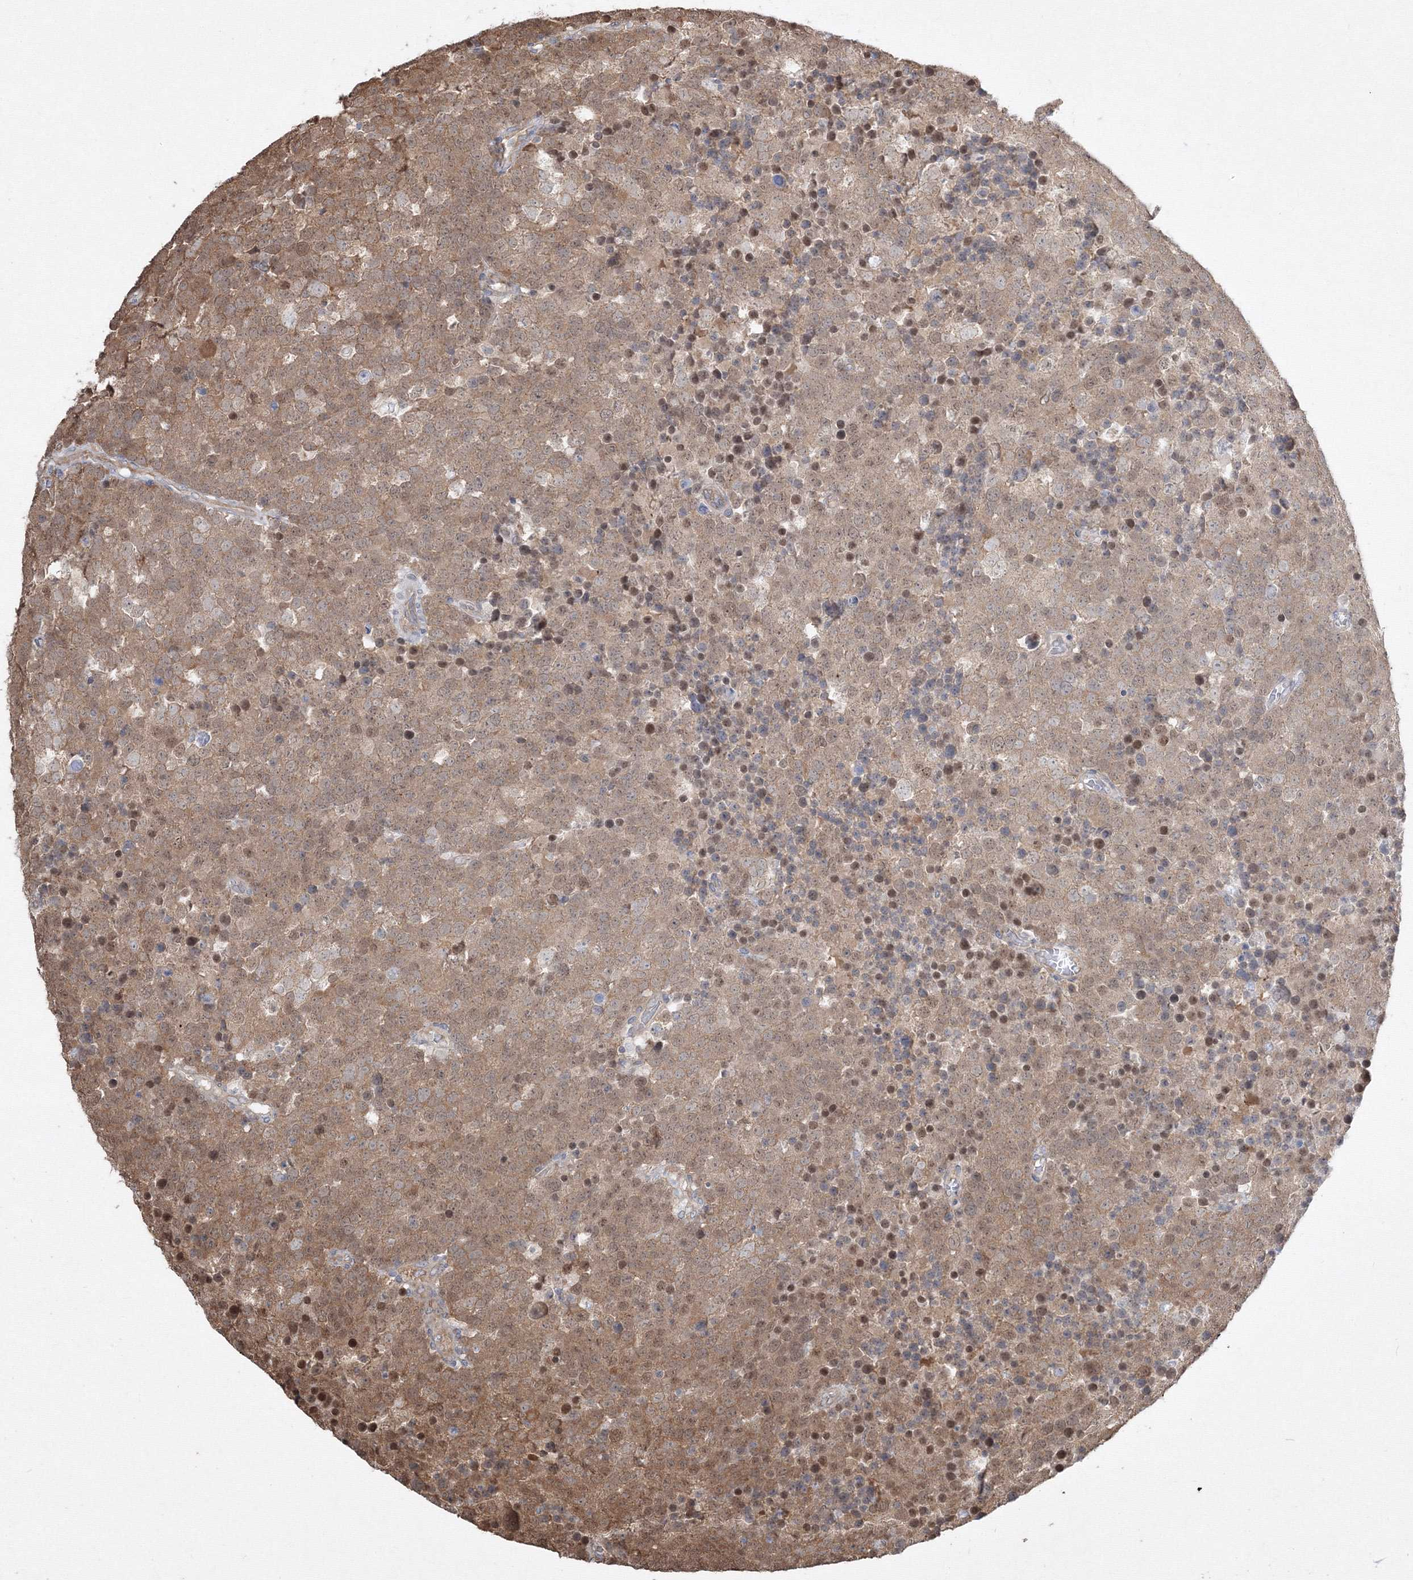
{"staining": {"intensity": "moderate", "quantity": ">75%", "location": "cytoplasmic/membranous,nuclear"}, "tissue": "testis cancer", "cell_type": "Tumor cells", "image_type": "cancer", "snomed": [{"axis": "morphology", "description": "Seminoma, NOS"}, {"axis": "topography", "description": "Testis"}], "caption": "Immunohistochemistry (IHC) image of neoplastic tissue: human seminoma (testis) stained using IHC exhibits medium levels of moderate protein expression localized specifically in the cytoplasmic/membranous and nuclear of tumor cells, appearing as a cytoplasmic/membranous and nuclear brown color.", "gene": "FBXL8", "patient": {"sex": "male", "age": 71}}